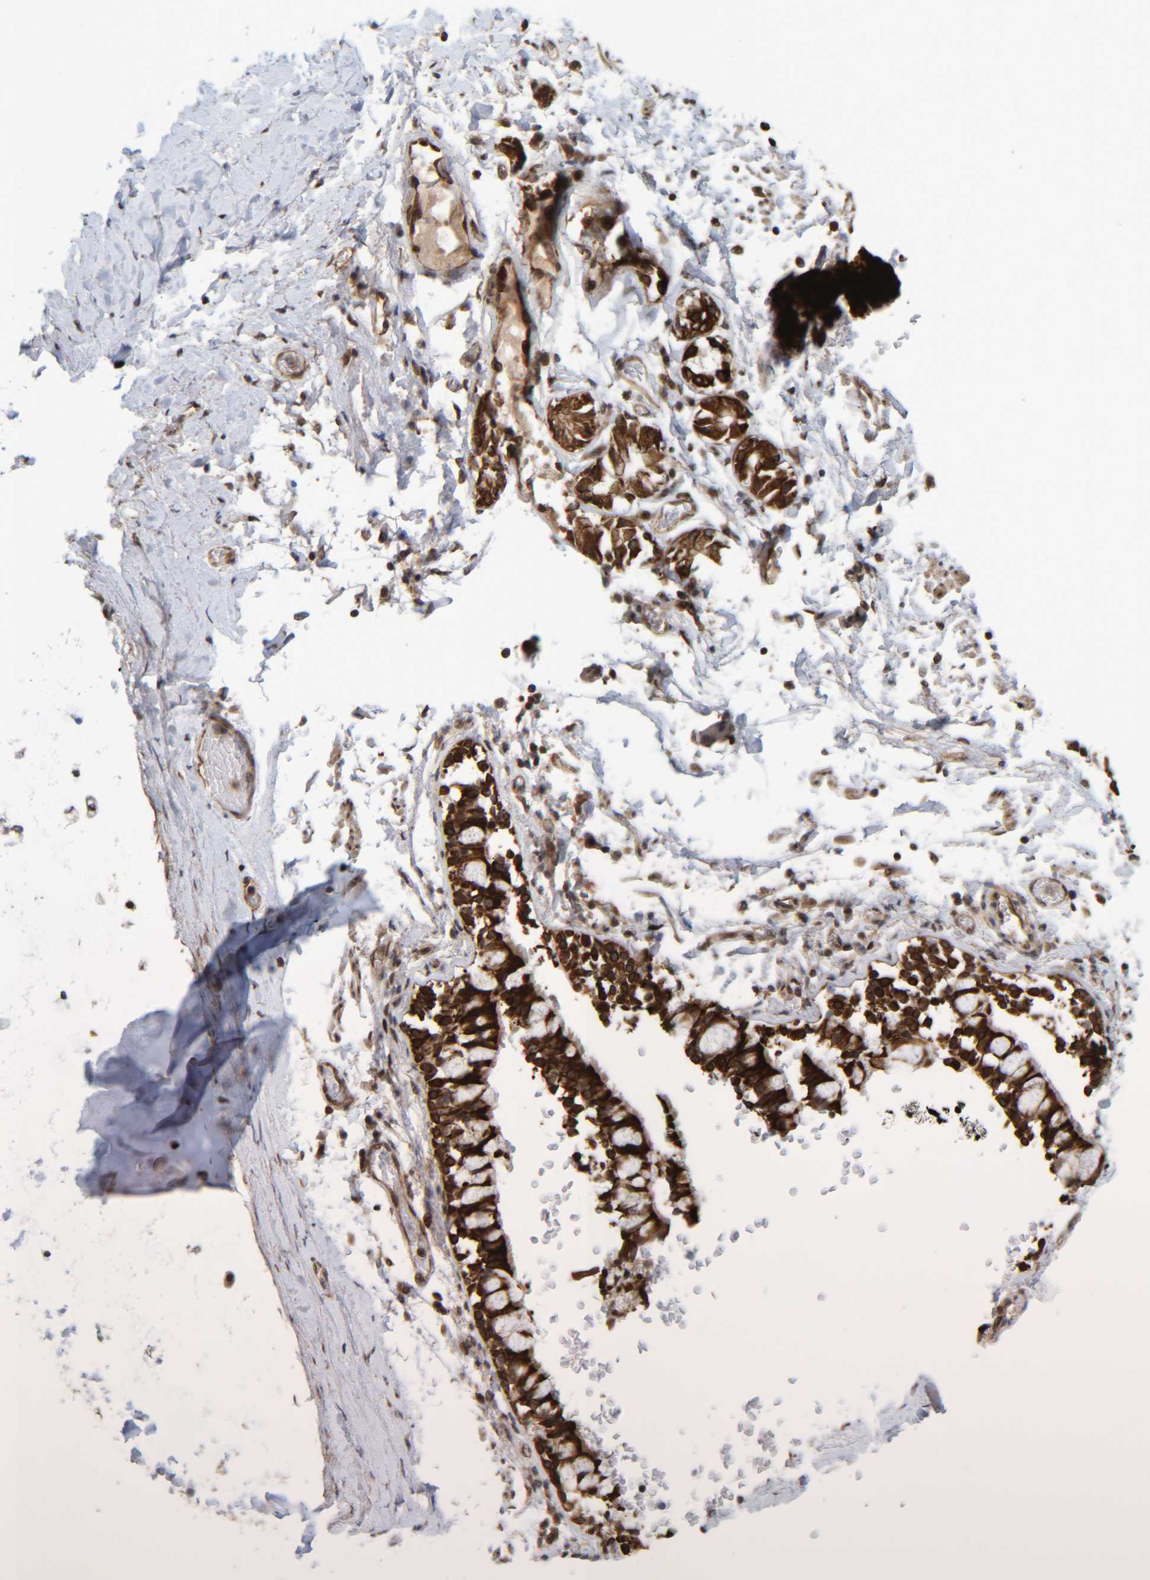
{"staining": {"intensity": "moderate", "quantity": "<25%", "location": "cytoplasmic/membranous"}, "tissue": "adipose tissue", "cell_type": "Adipocytes", "image_type": "normal", "snomed": [{"axis": "morphology", "description": "Normal tissue, NOS"}, {"axis": "topography", "description": "Cartilage tissue"}, {"axis": "topography", "description": "Lung"}], "caption": "High-power microscopy captured an immunohistochemistry image of normal adipose tissue, revealing moderate cytoplasmic/membranous staining in approximately <25% of adipocytes.", "gene": "CCDC57", "patient": {"sex": "female", "age": 77}}